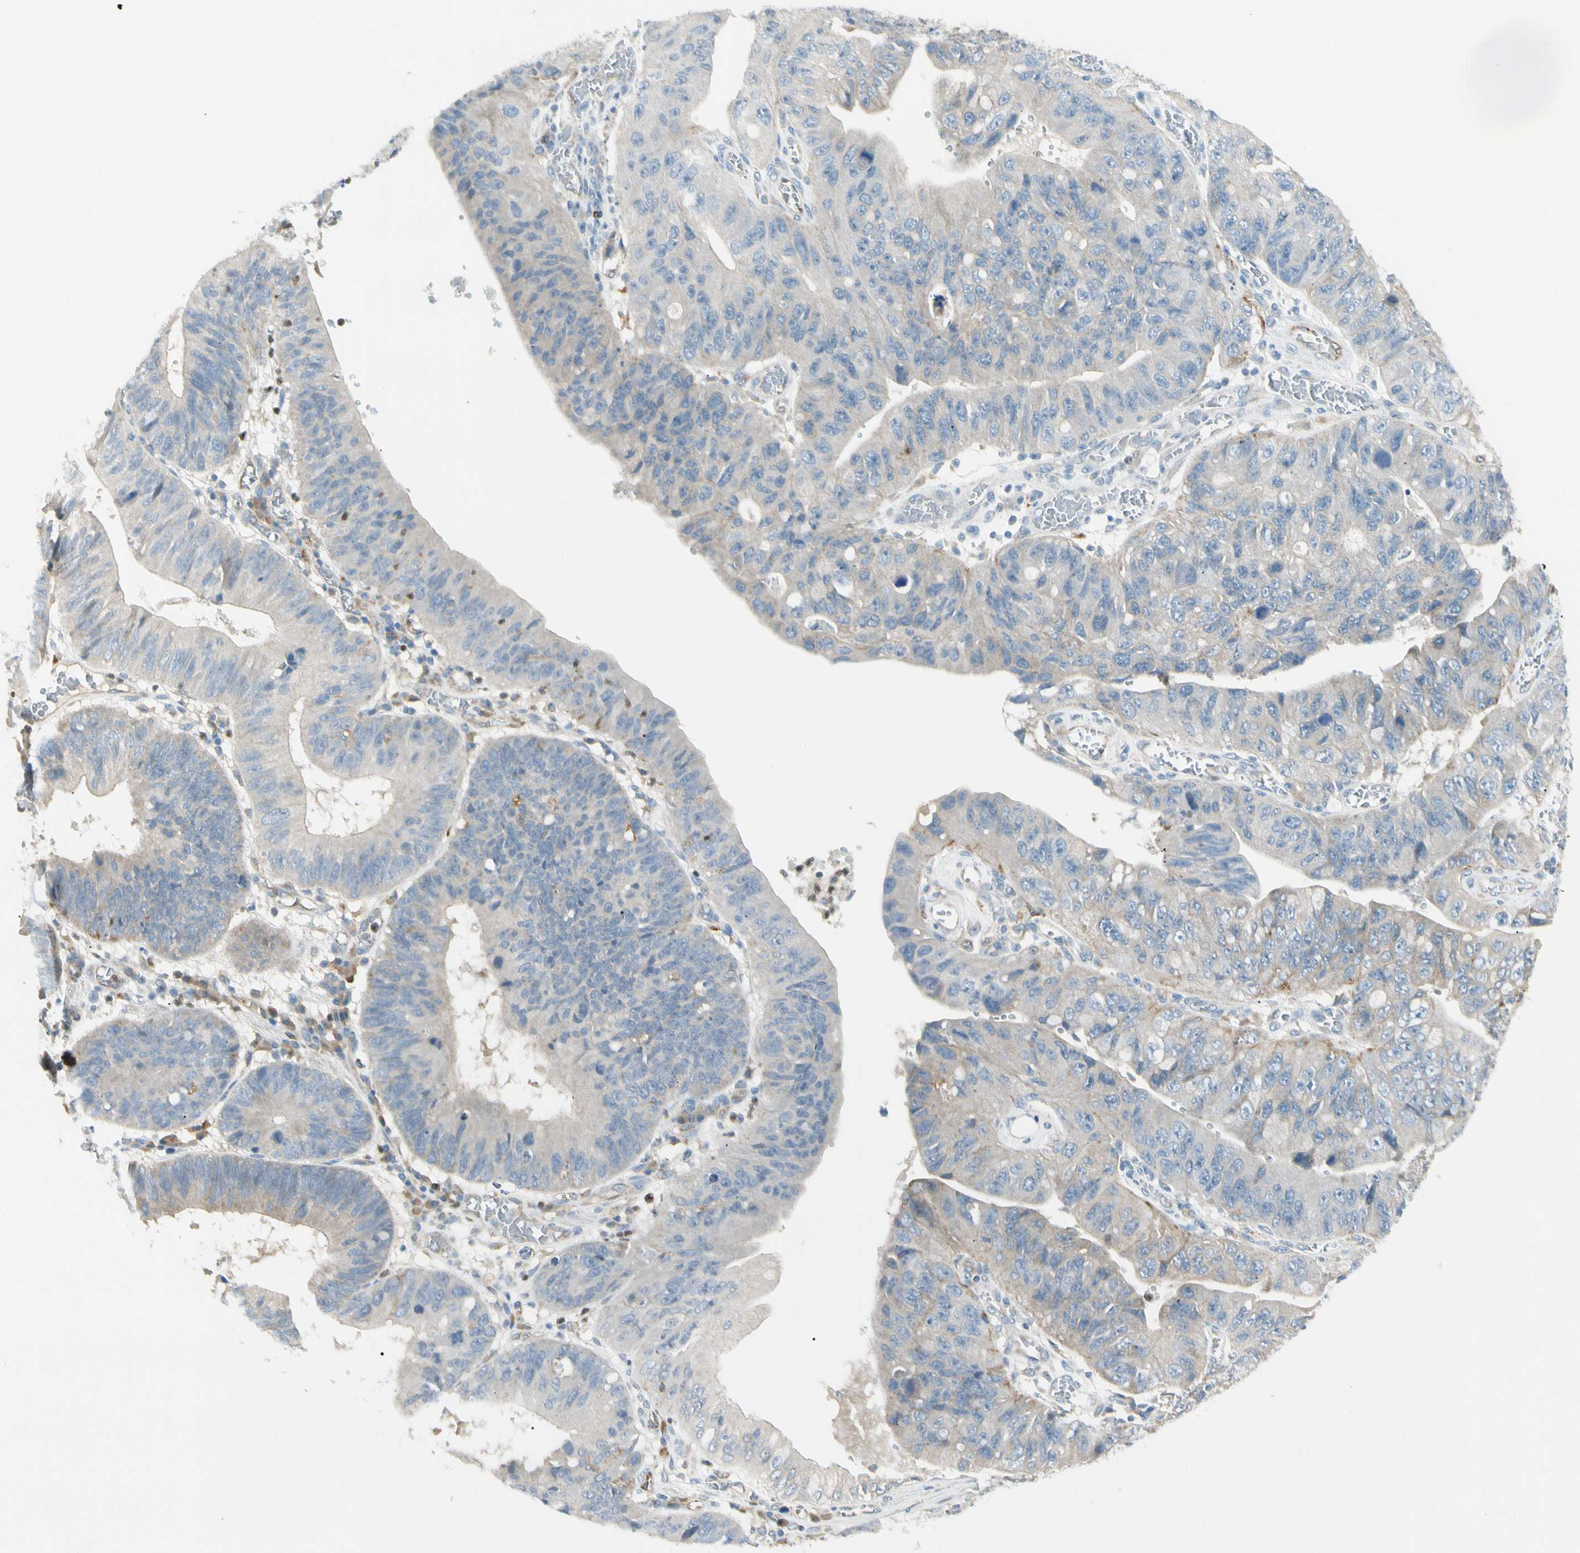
{"staining": {"intensity": "negative", "quantity": "none", "location": "none"}, "tissue": "stomach cancer", "cell_type": "Tumor cells", "image_type": "cancer", "snomed": [{"axis": "morphology", "description": "Adenocarcinoma, NOS"}, {"axis": "topography", "description": "Stomach"}], "caption": "An image of human stomach adenocarcinoma is negative for staining in tumor cells.", "gene": "LPCAT2", "patient": {"sex": "male", "age": 59}}